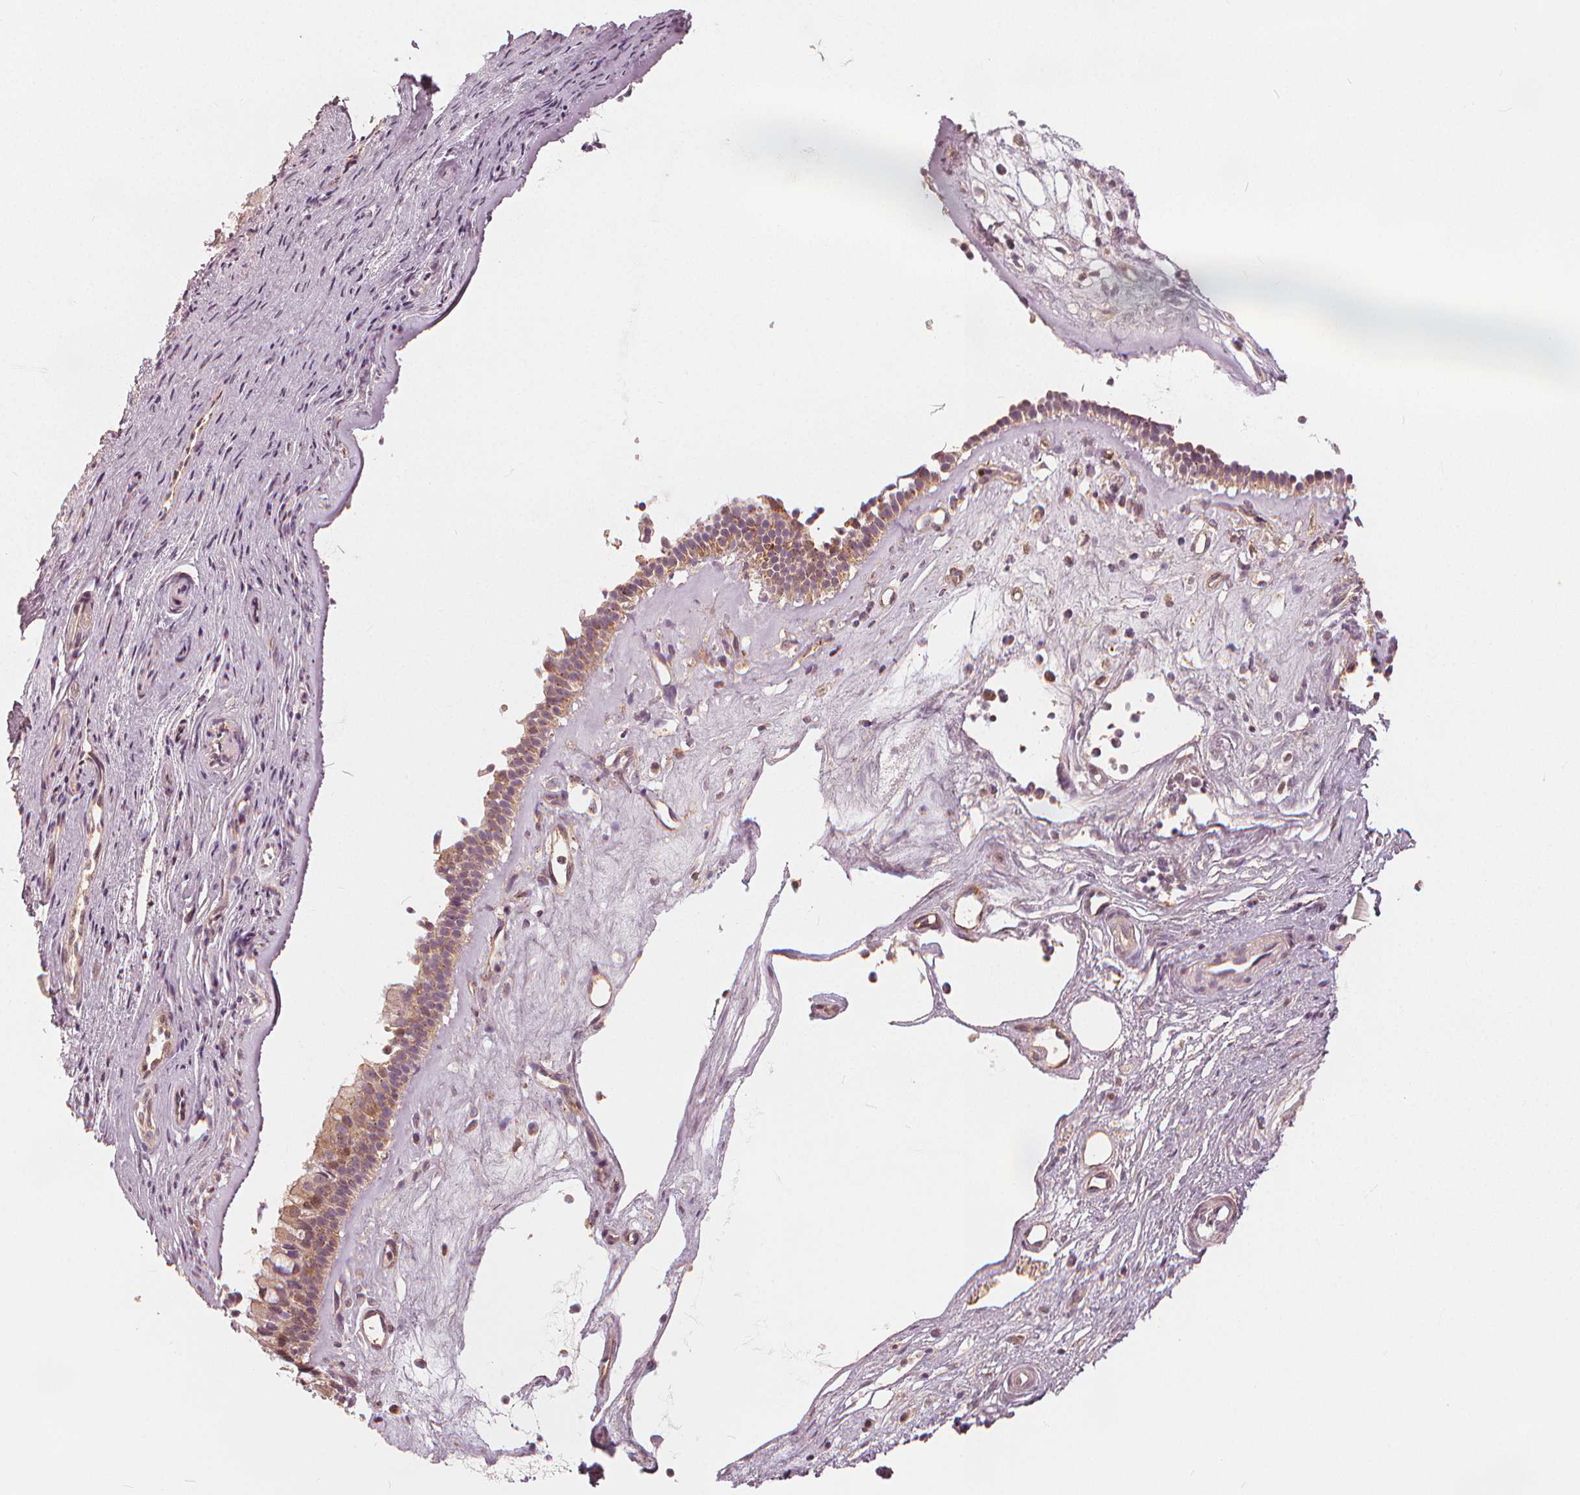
{"staining": {"intensity": "moderate", "quantity": ">75%", "location": "cytoplasmic/membranous,nuclear"}, "tissue": "nasopharynx", "cell_type": "Respiratory epithelial cells", "image_type": "normal", "snomed": [{"axis": "morphology", "description": "Normal tissue, NOS"}, {"axis": "topography", "description": "Nasopharynx"}], "caption": "Respiratory epithelial cells reveal moderate cytoplasmic/membranous,nuclear positivity in approximately >75% of cells in normal nasopharynx. The staining is performed using DAB (3,3'-diaminobenzidine) brown chromogen to label protein expression. The nuclei are counter-stained blue using hematoxylin.", "gene": "SQSTM1", "patient": {"sex": "female", "age": 52}}